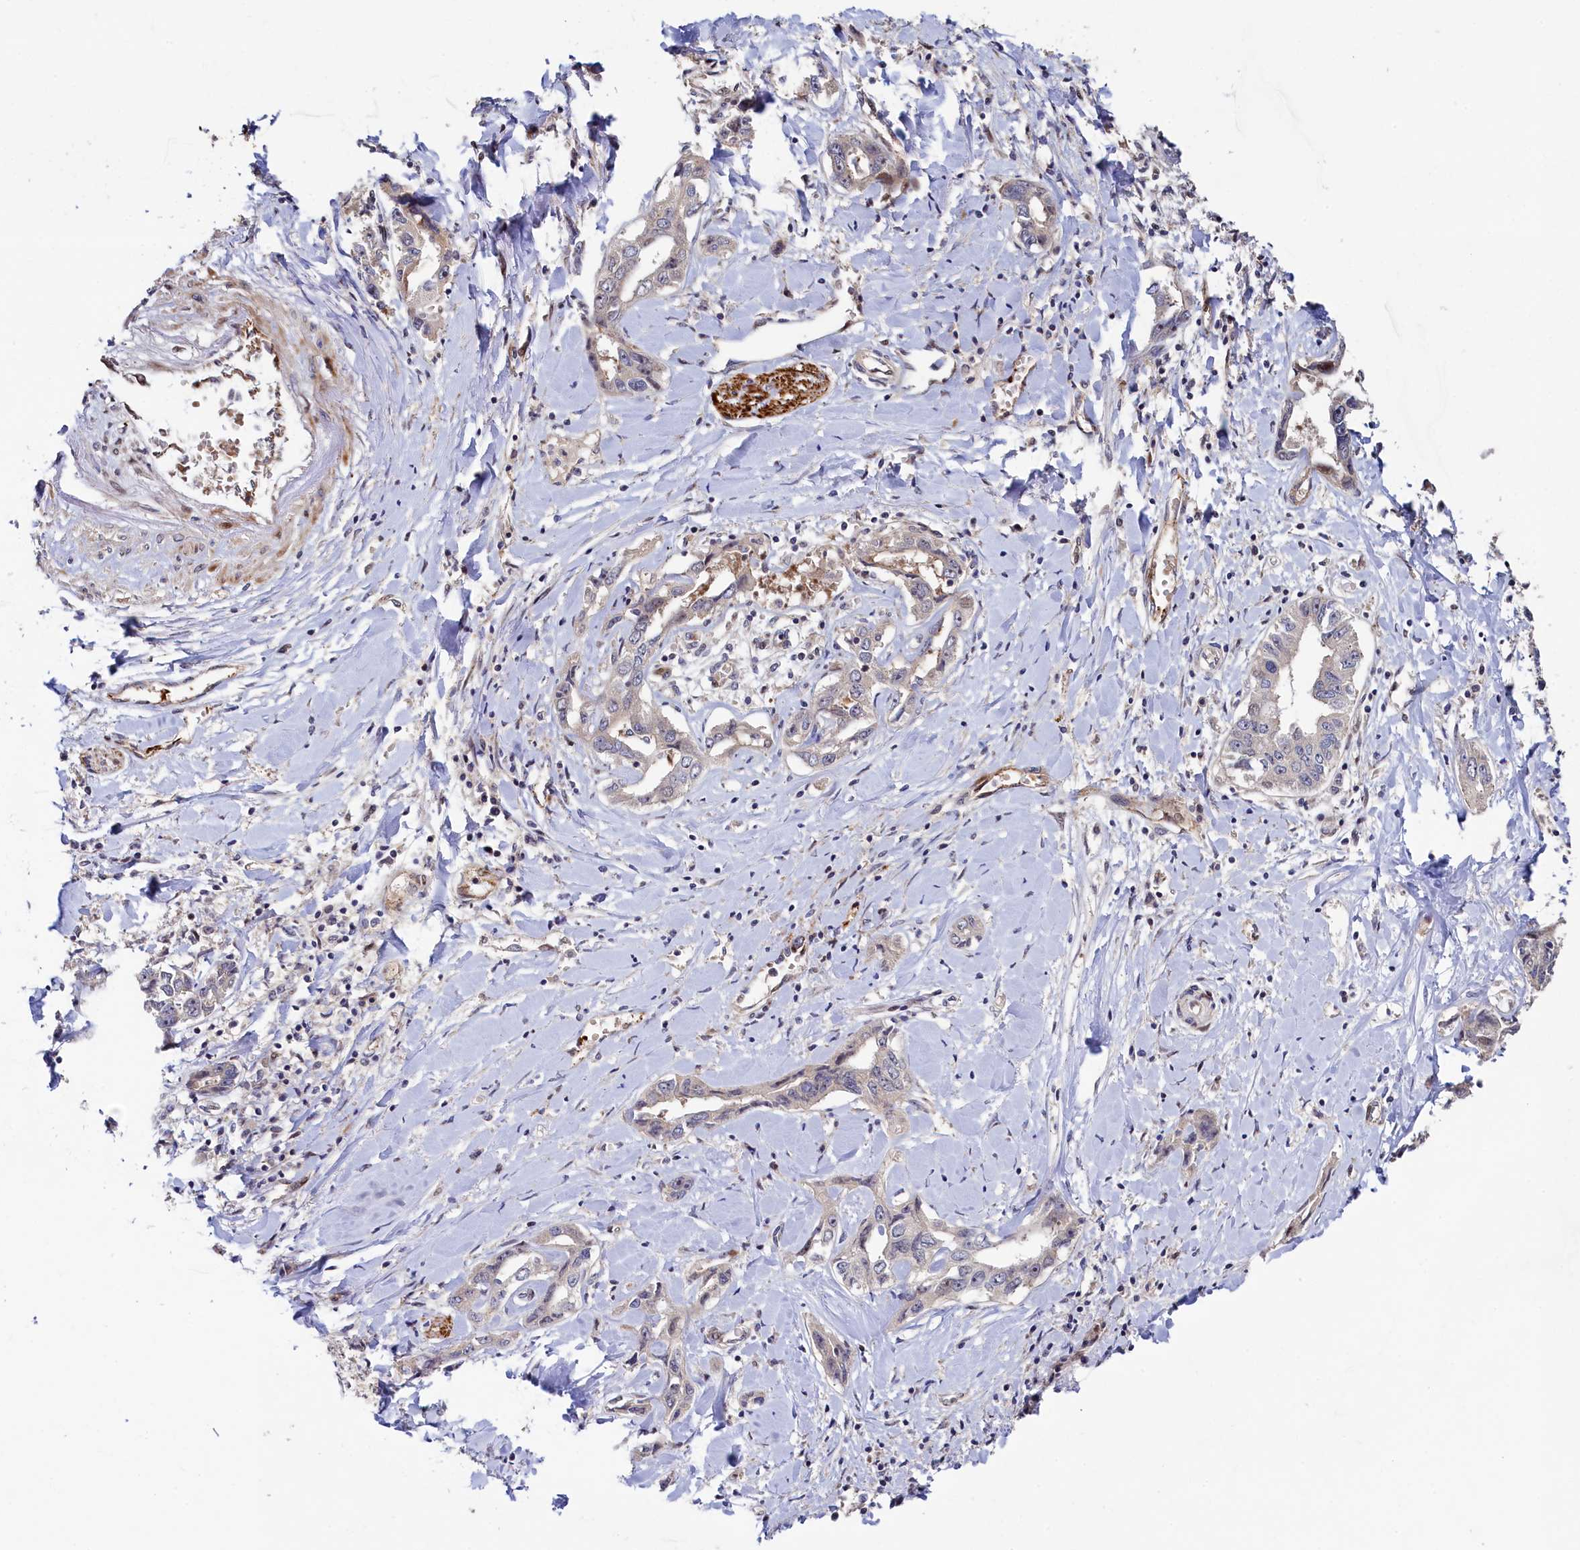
{"staining": {"intensity": "negative", "quantity": "none", "location": "none"}, "tissue": "liver cancer", "cell_type": "Tumor cells", "image_type": "cancer", "snomed": [{"axis": "morphology", "description": "Cholangiocarcinoma"}, {"axis": "topography", "description": "Liver"}], "caption": "Human liver cholangiocarcinoma stained for a protein using IHC exhibits no expression in tumor cells.", "gene": "PIK3C3", "patient": {"sex": "male", "age": 59}}